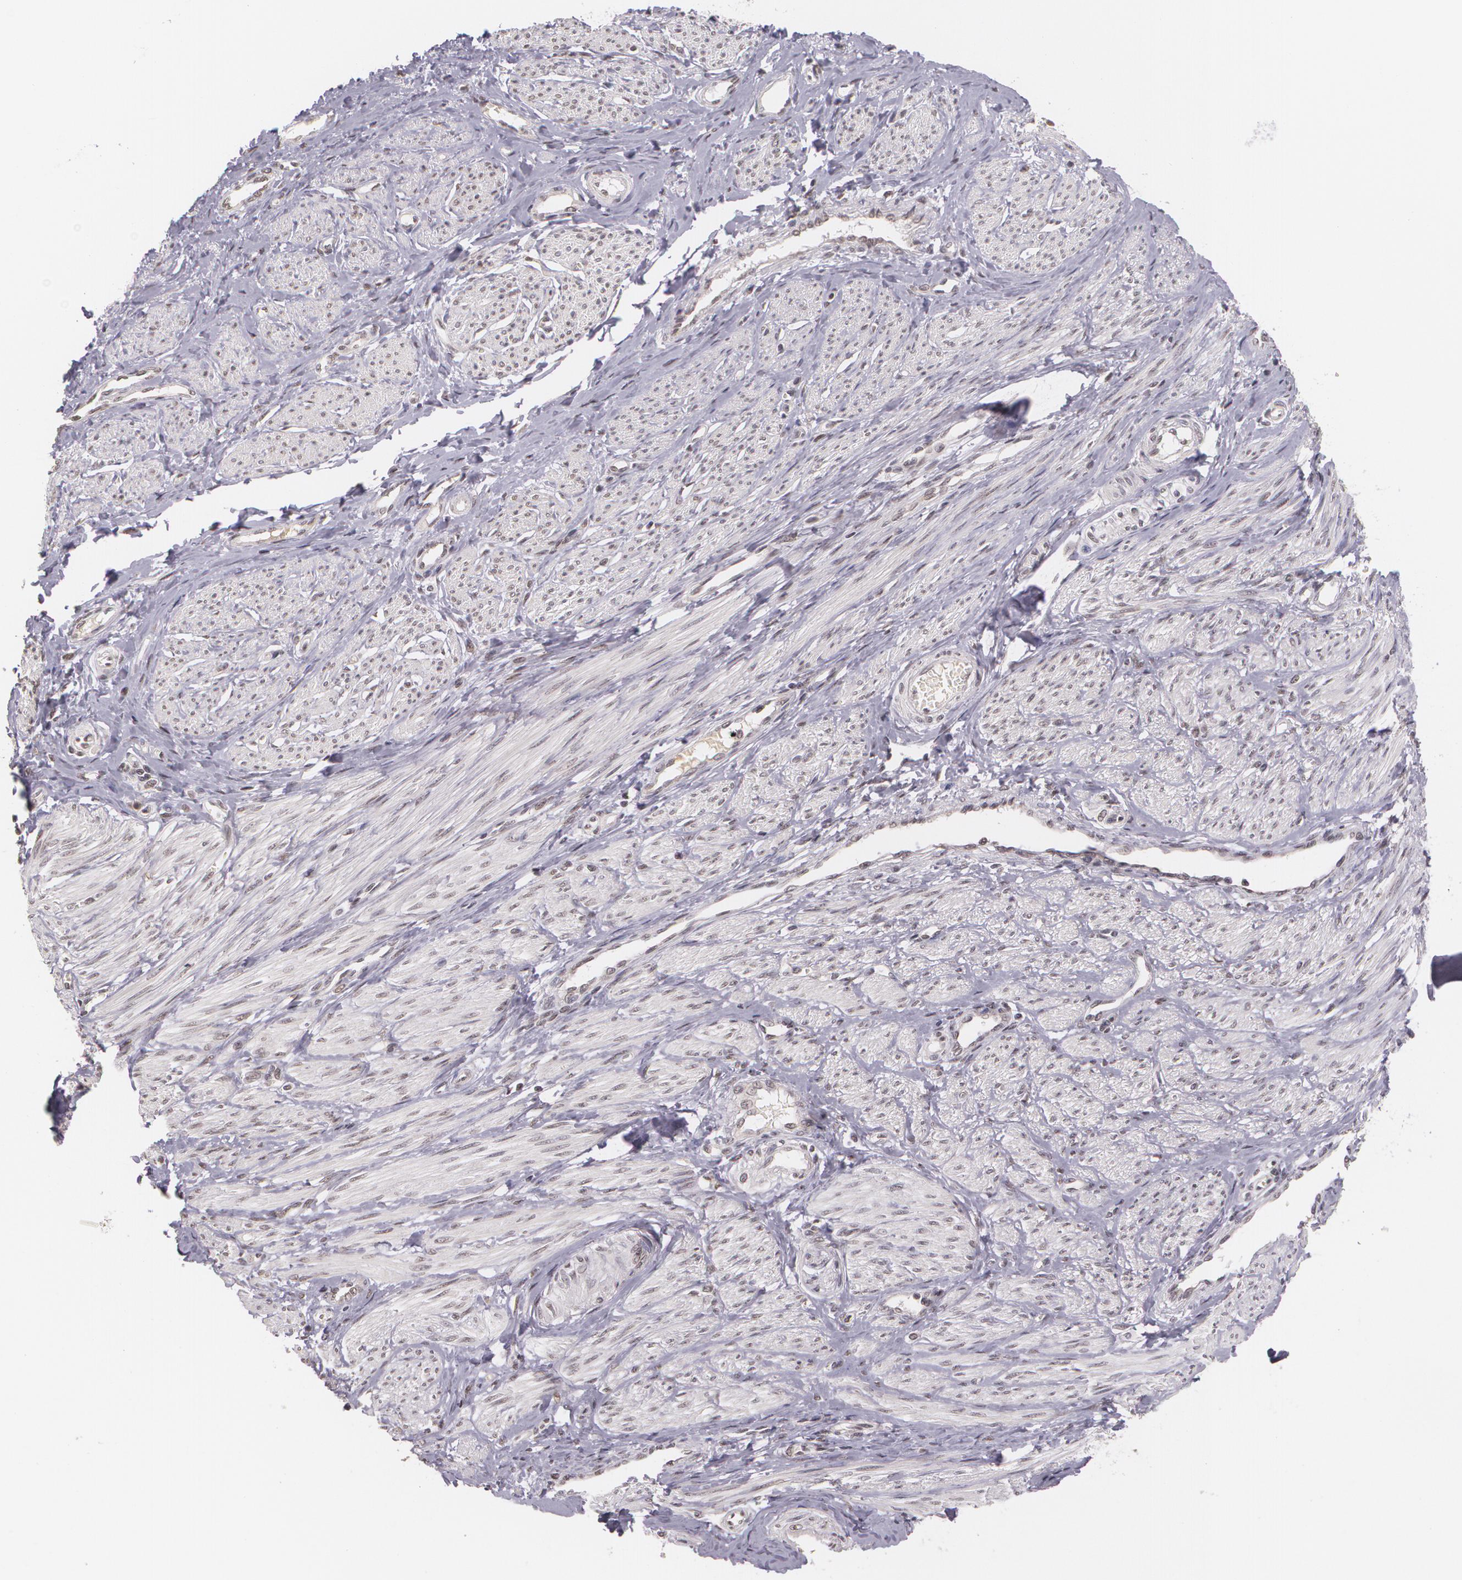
{"staining": {"intensity": "weak", "quantity": "25%-75%", "location": "nuclear"}, "tissue": "smooth muscle", "cell_type": "Smooth muscle cells", "image_type": "normal", "snomed": [{"axis": "morphology", "description": "Normal tissue, NOS"}, {"axis": "topography", "description": "Smooth muscle"}, {"axis": "topography", "description": "Uterus"}], "caption": "IHC image of unremarkable smooth muscle: smooth muscle stained using IHC reveals low levels of weak protein expression localized specifically in the nuclear of smooth muscle cells, appearing as a nuclear brown color.", "gene": "ALX1", "patient": {"sex": "female", "age": 39}}